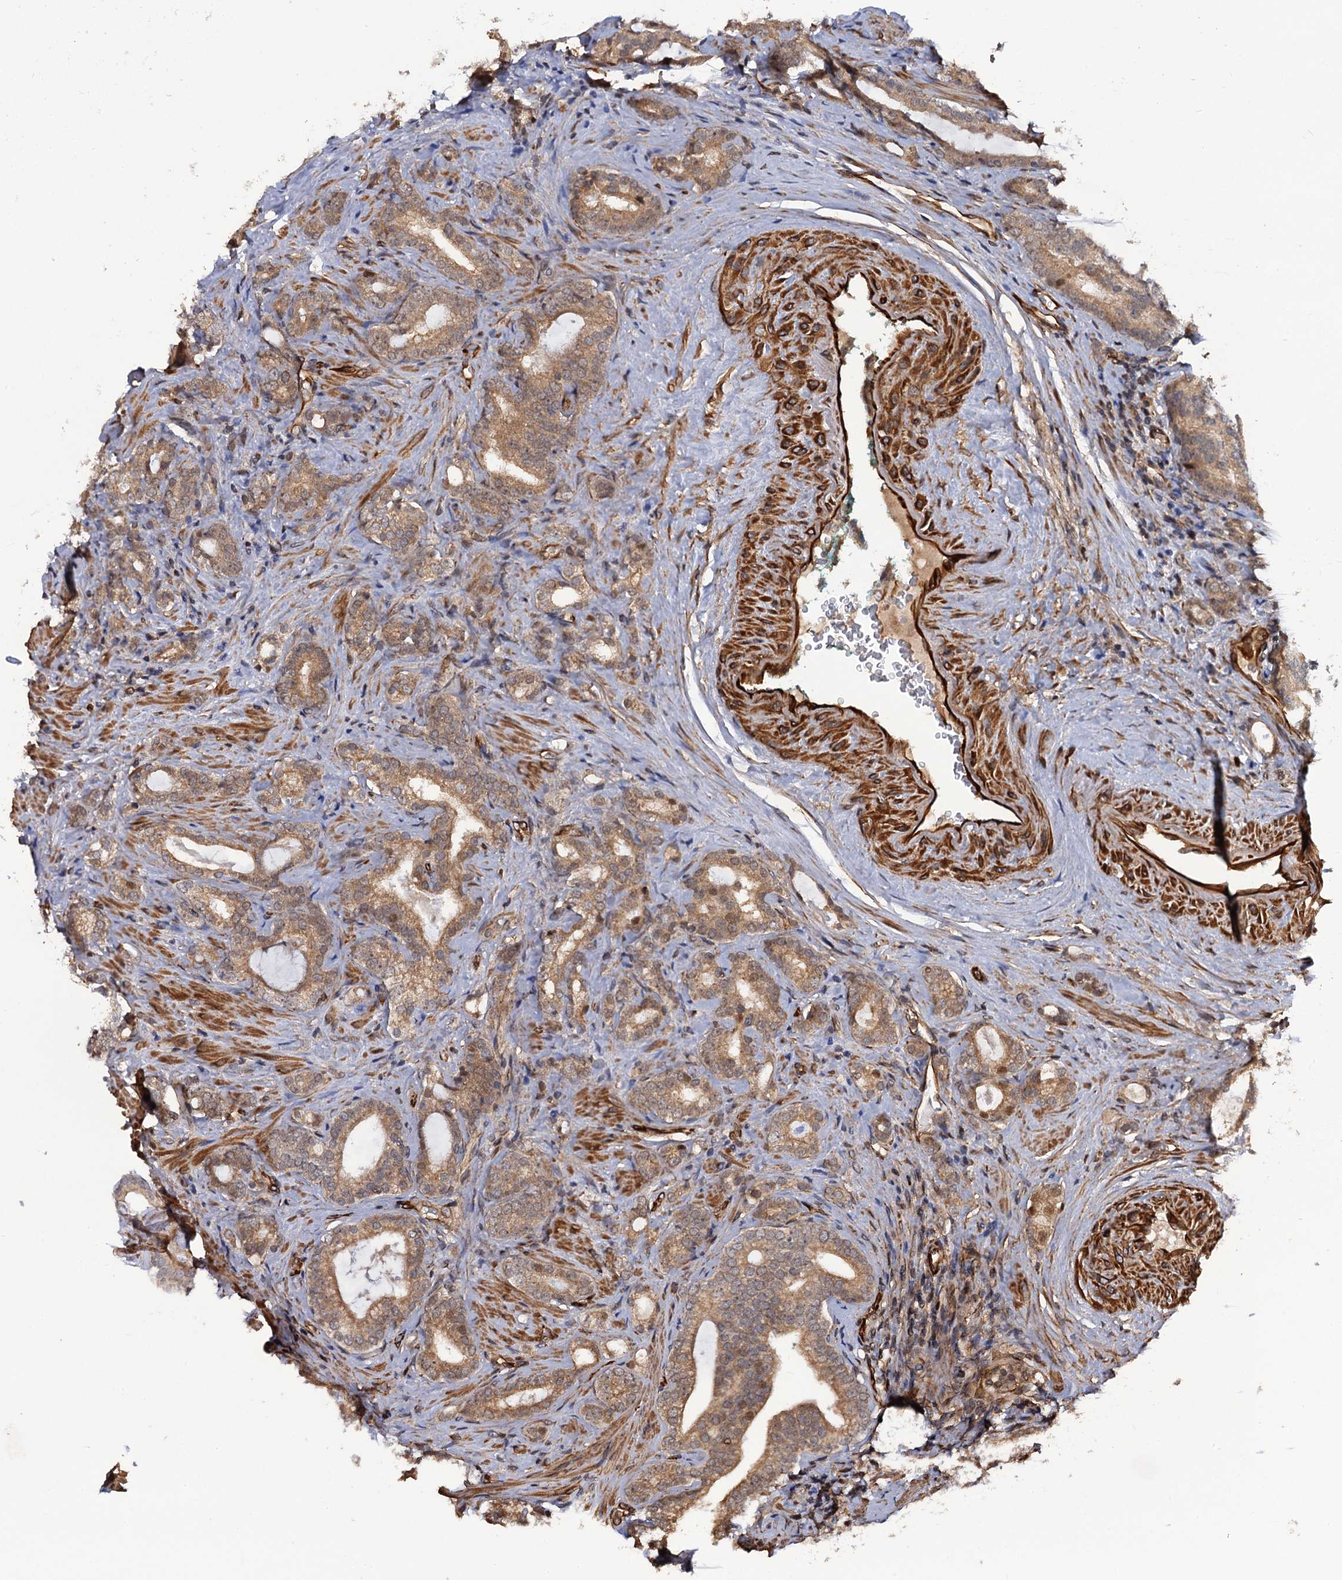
{"staining": {"intensity": "moderate", "quantity": ">75%", "location": "cytoplasmic/membranous"}, "tissue": "prostate cancer", "cell_type": "Tumor cells", "image_type": "cancer", "snomed": [{"axis": "morphology", "description": "Adenocarcinoma, High grade"}, {"axis": "topography", "description": "Prostate"}], "caption": "Protein expression analysis of human prostate adenocarcinoma (high-grade) reveals moderate cytoplasmic/membranous positivity in approximately >75% of tumor cells. (DAB IHC, brown staining for protein, blue staining for nuclei).", "gene": "FSIP1", "patient": {"sex": "male", "age": 63}}